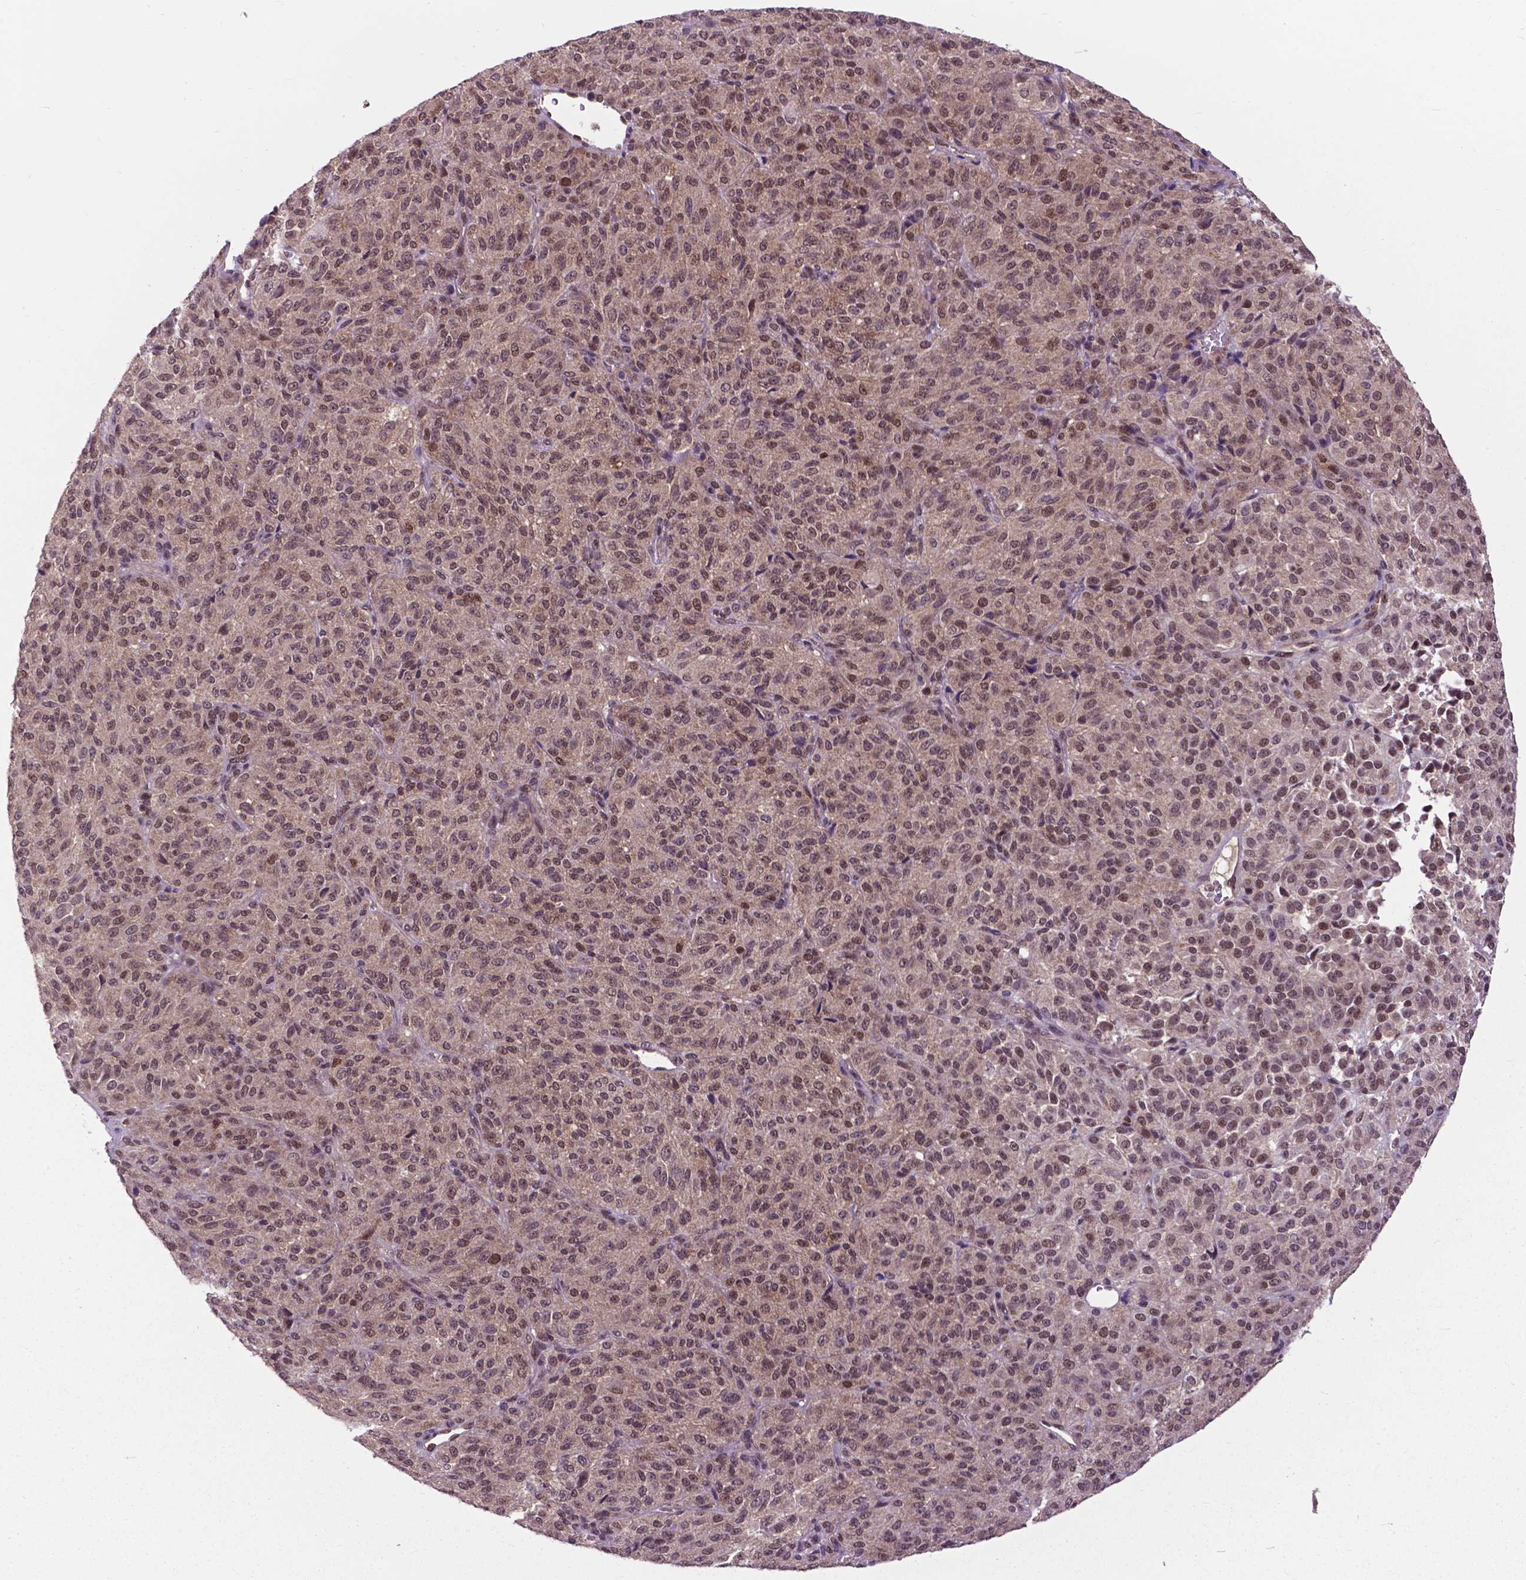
{"staining": {"intensity": "moderate", "quantity": ">75%", "location": "nuclear"}, "tissue": "melanoma", "cell_type": "Tumor cells", "image_type": "cancer", "snomed": [{"axis": "morphology", "description": "Malignant melanoma, Metastatic site"}, {"axis": "topography", "description": "Brain"}], "caption": "Protein positivity by immunohistochemistry reveals moderate nuclear staining in approximately >75% of tumor cells in malignant melanoma (metastatic site).", "gene": "FAF1", "patient": {"sex": "female", "age": 56}}